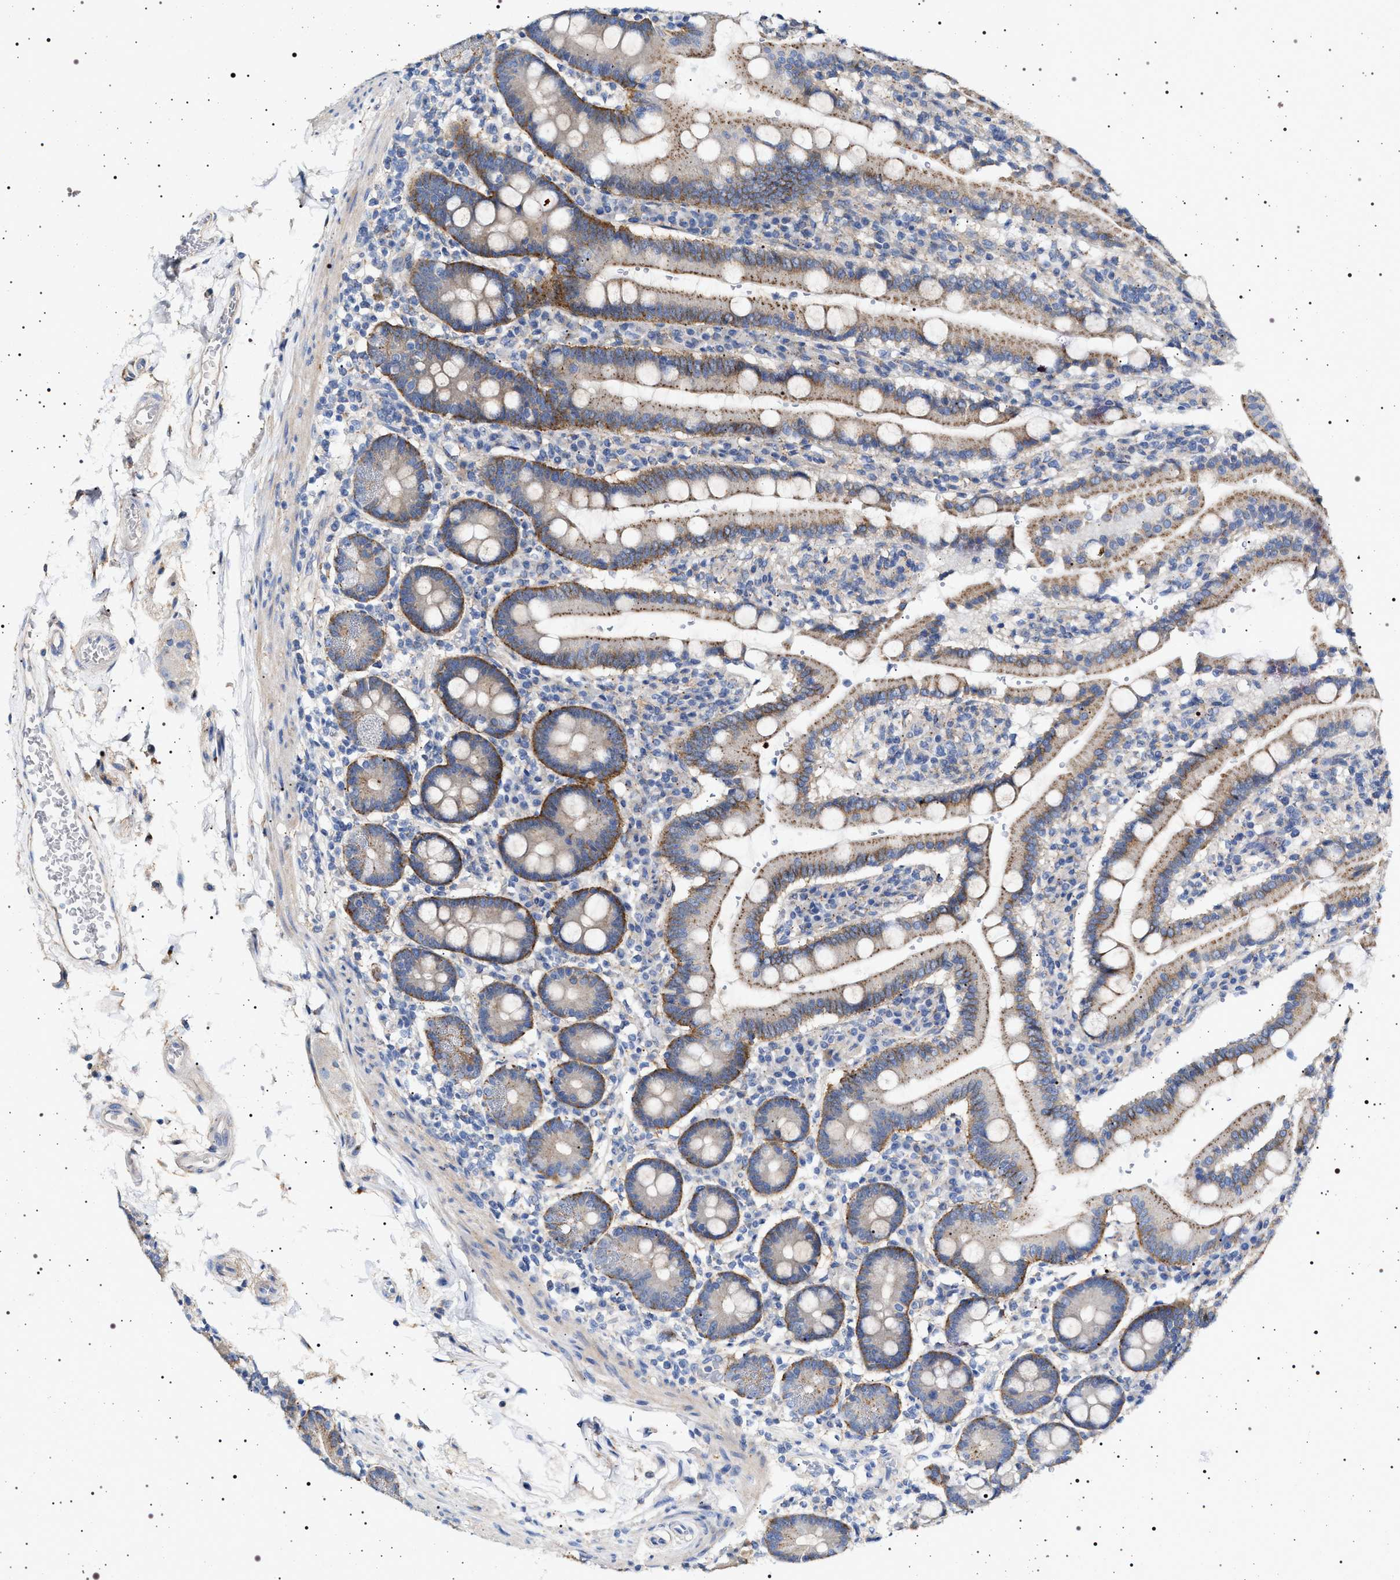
{"staining": {"intensity": "moderate", "quantity": ">75%", "location": "cytoplasmic/membranous"}, "tissue": "duodenum", "cell_type": "Glandular cells", "image_type": "normal", "snomed": [{"axis": "morphology", "description": "Normal tissue, NOS"}, {"axis": "topography", "description": "Small intestine, NOS"}], "caption": "Immunohistochemistry (IHC) histopathology image of benign duodenum: duodenum stained using immunohistochemistry reveals medium levels of moderate protein expression localized specifically in the cytoplasmic/membranous of glandular cells, appearing as a cytoplasmic/membranous brown color.", "gene": "NAALADL2", "patient": {"sex": "female", "age": 71}}